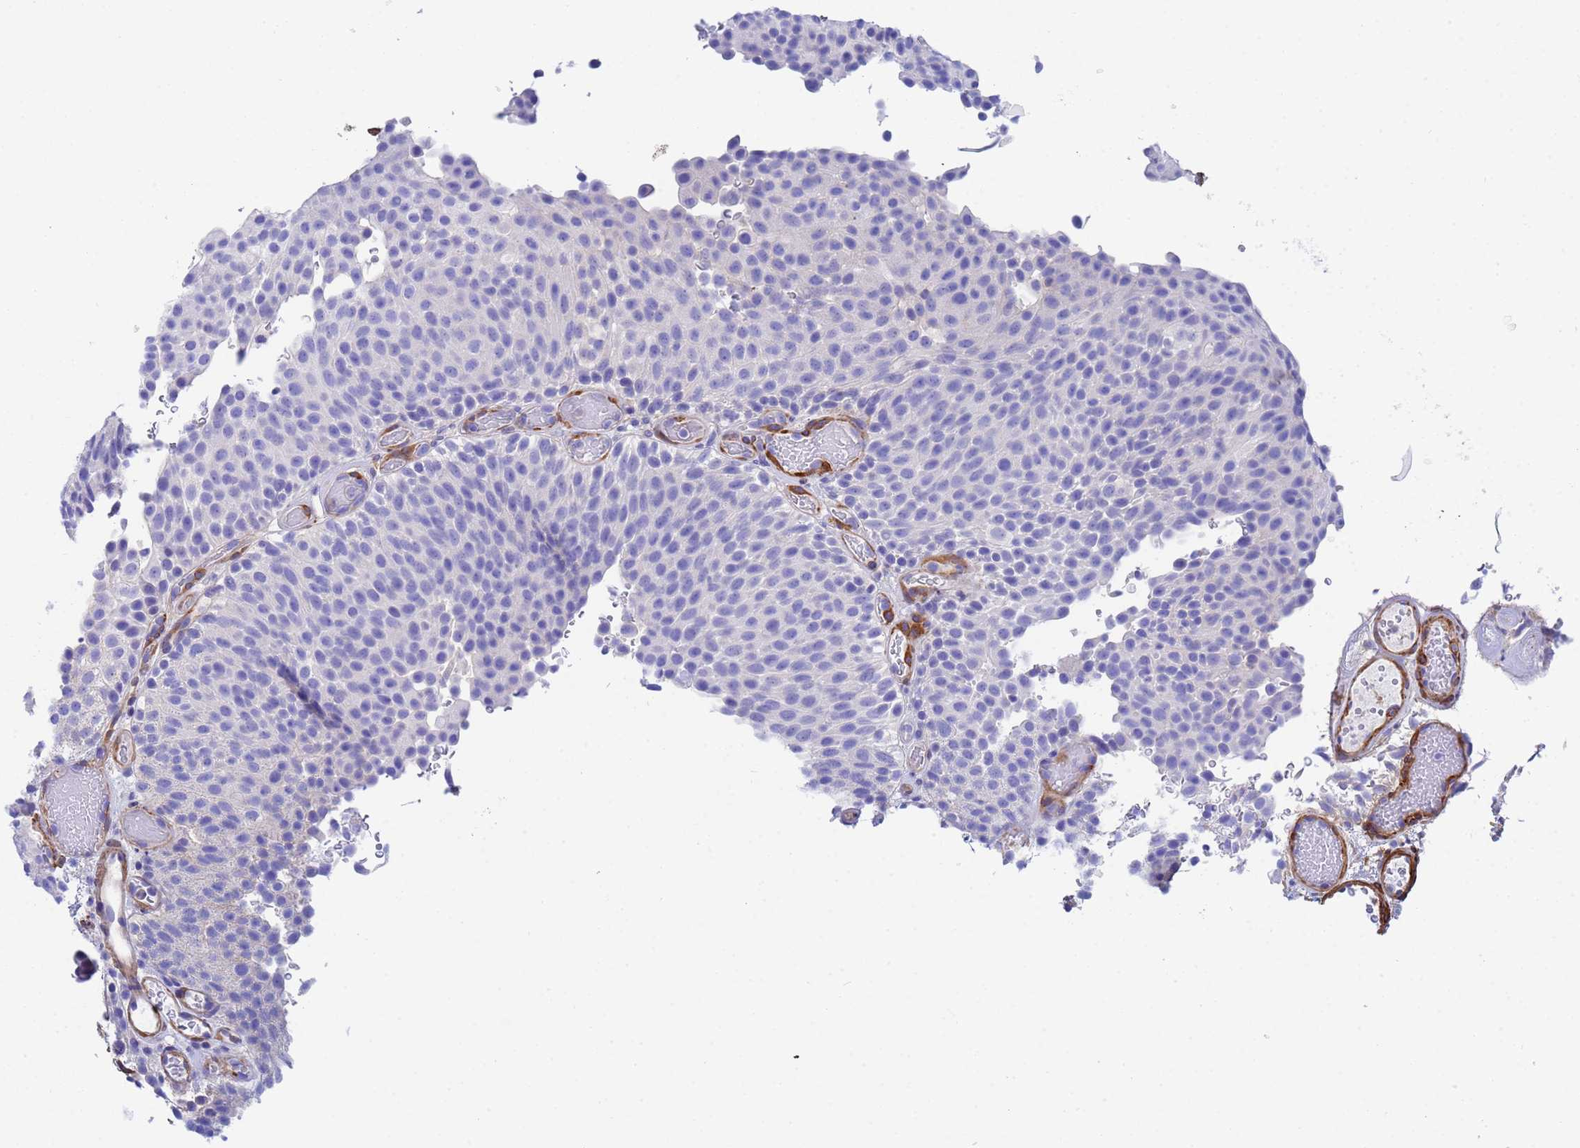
{"staining": {"intensity": "negative", "quantity": "none", "location": "none"}, "tissue": "urothelial cancer", "cell_type": "Tumor cells", "image_type": "cancer", "snomed": [{"axis": "morphology", "description": "Urothelial carcinoma, Low grade"}, {"axis": "topography", "description": "Urinary bladder"}], "caption": "Tumor cells are negative for brown protein staining in low-grade urothelial carcinoma. Brightfield microscopy of immunohistochemistry (IHC) stained with DAB (brown) and hematoxylin (blue), captured at high magnification.", "gene": "CST4", "patient": {"sex": "male", "age": 78}}